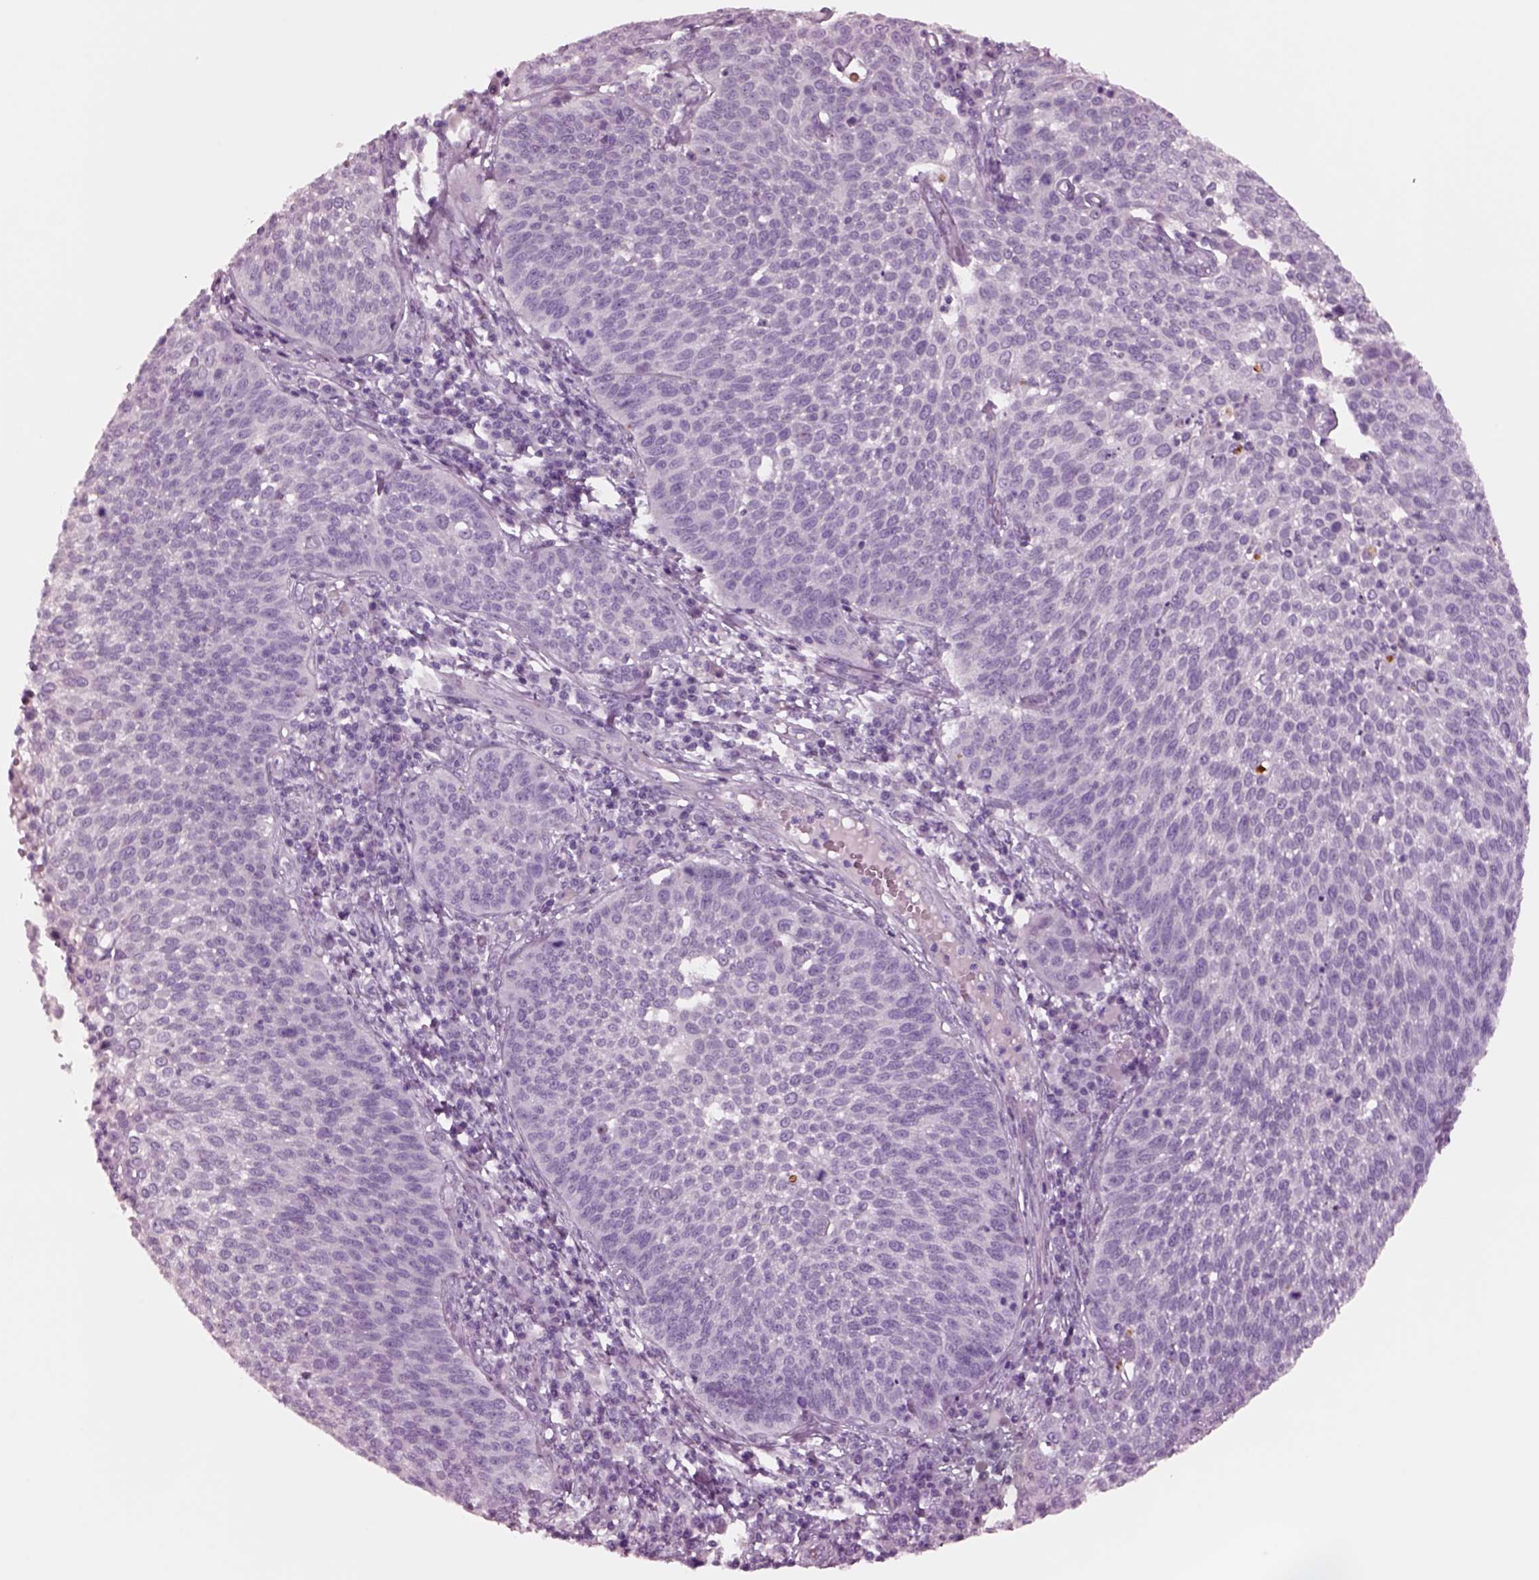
{"staining": {"intensity": "negative", "quantity": "none", "location": "none"}, "tissue": "cervical cancer", "cell_type": "Tumor cells", "image_type": "cancer", "snomed": [{"axis": "morphology", "description": "Squamous cell carcinoma, NOS"}, {"axis": "topography", "description": "Cervix"}], "caption": "IHC image of human cervical cancer stained for a protein (brown), which exhibits no staining in tumor cells.", "gene": "NMRK2", "patient": {"sex": "female", "age": 34}}